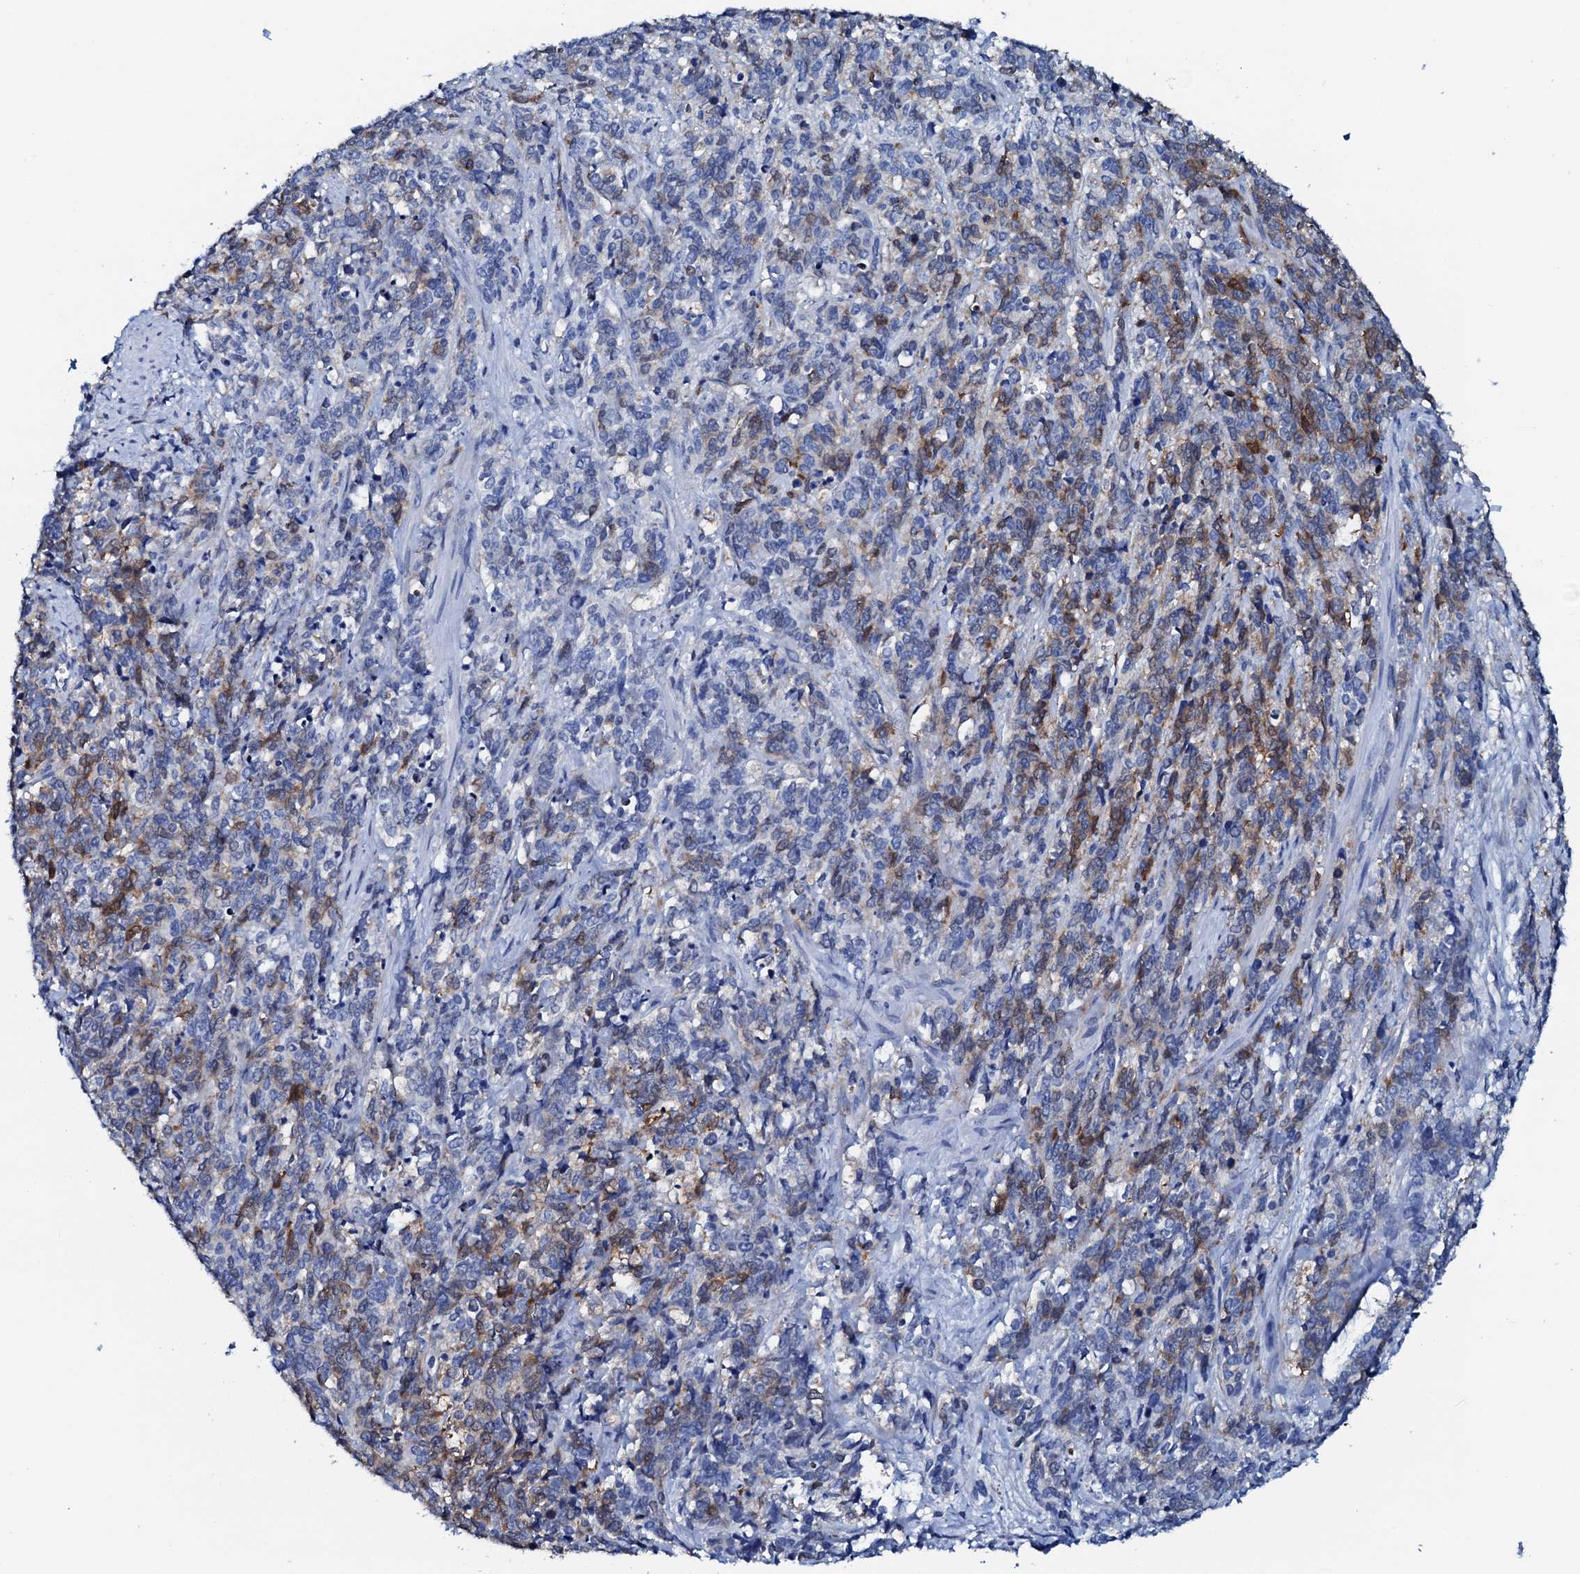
{"staining": {"intensity": "weak", "quantity": "25%-75%", "location": "cytoplasmic/membranous"}, "tissue": "cervical cancer", "cell_type": "Tumor cells", "image_type": "cancer", "snomed": [{"axis": "morphology", "description": "Squamous cell carcinoma, NOS"}, {"axis": "topography", "description": "Cervix"}], "caption": "This micrograph exhibits immunohistochemistry (IHC) staining of cervical cancer, with low weak cytoplasmic/membranous positivity in approximately 25%-75% of tumor cells.", "gene": "AMER2", "patient": {"sex": "female", "age": 60}}